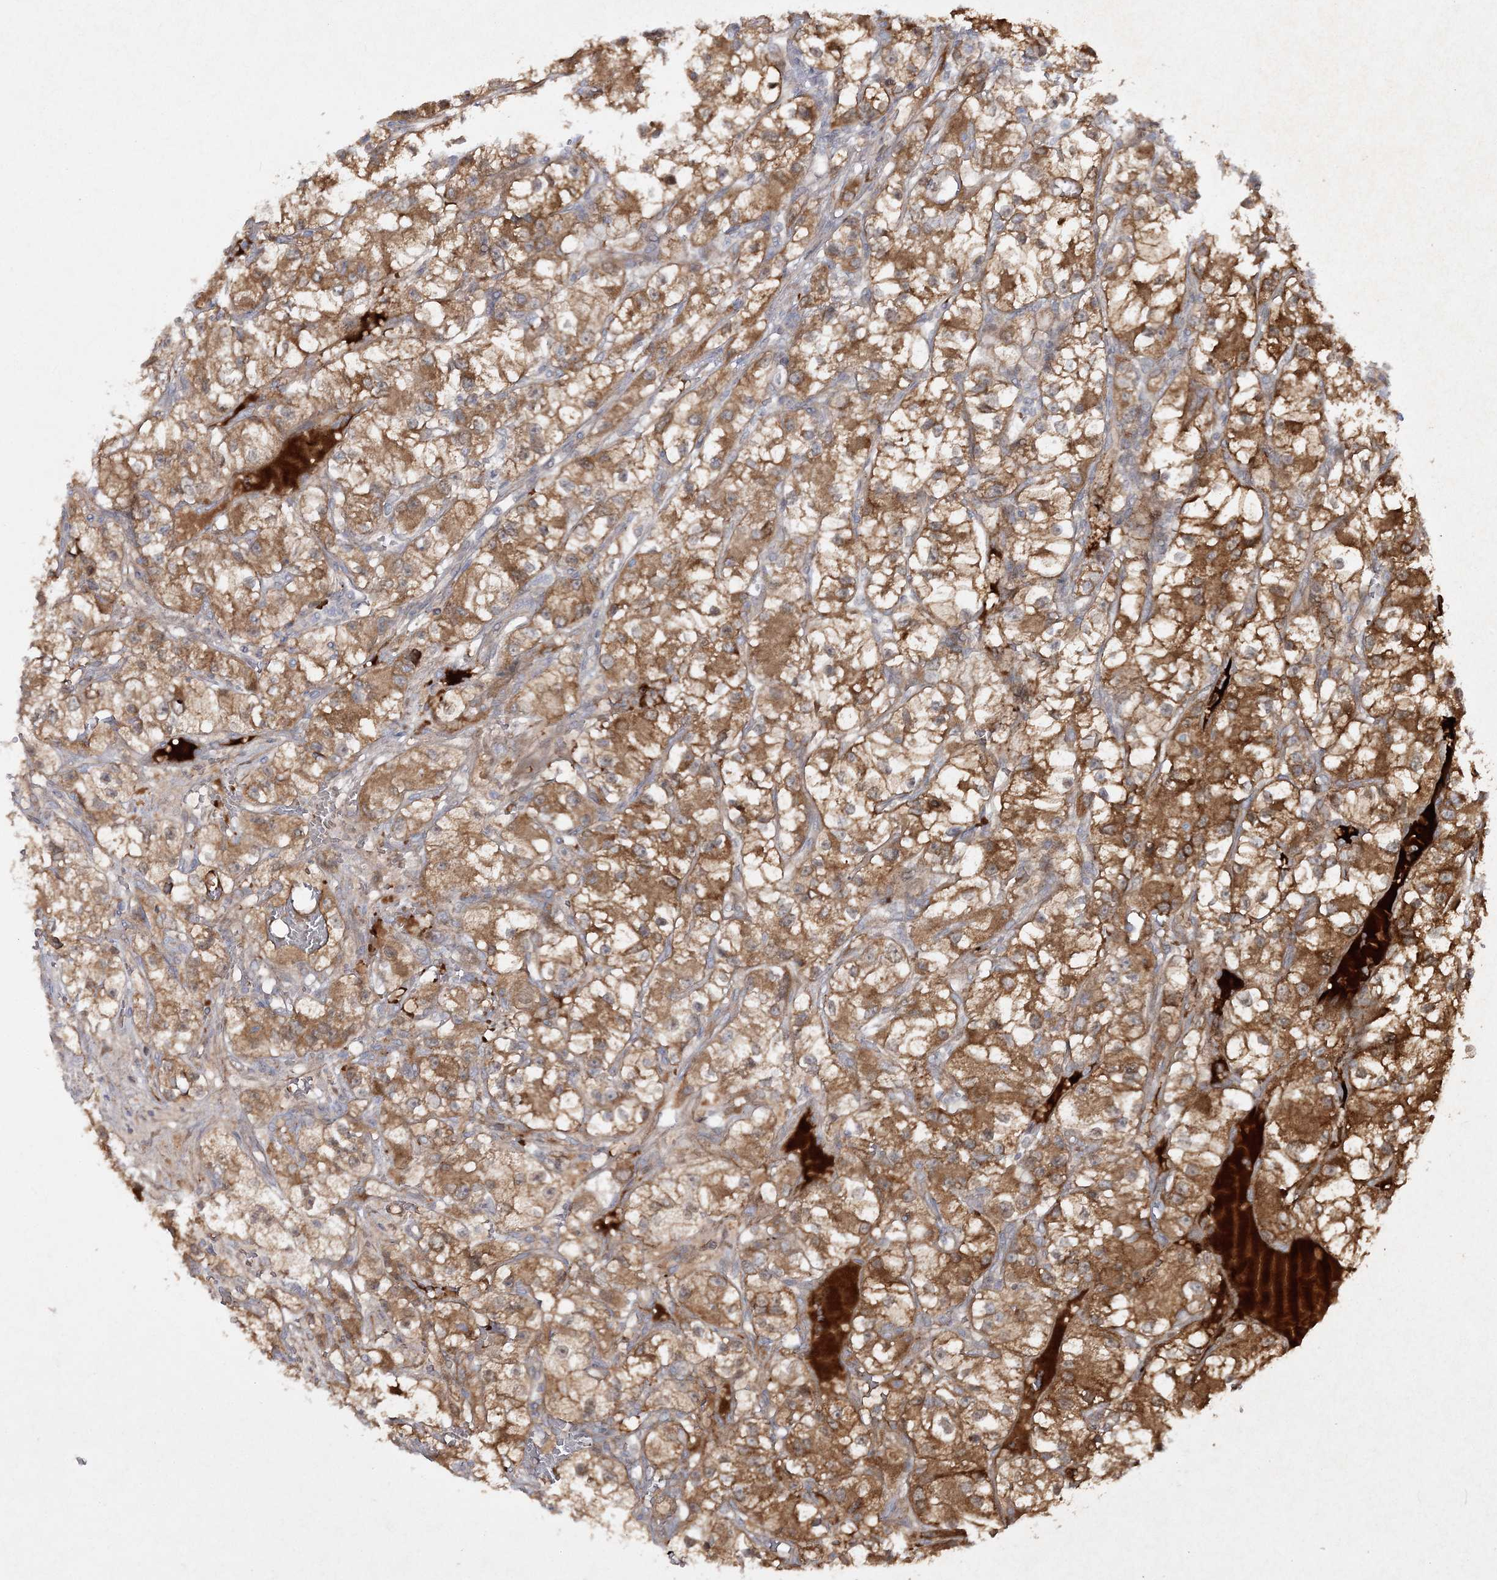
{"staining": {"intensity": "moderate", "quantity": ">75%", "location": "cytoplasmic/membranous"}, "tissue": "renal cancer", "cell_type": "Tumor cells", "image_type": "cancer", "snomed": [{"axis": "morphology", "description": "Adenocarcinoma, NOS"}, {"axis": "topography", "description": "Kidney"}], "caption": "Brown immunohistochemical staining in renal cancer (adenocarcinoma) exhibits moderate cytoplasmic/membranous expression in about >75% of tumor cells.", "gene": "MOCS2", "patient": {"sex": "female", "age": 57}}